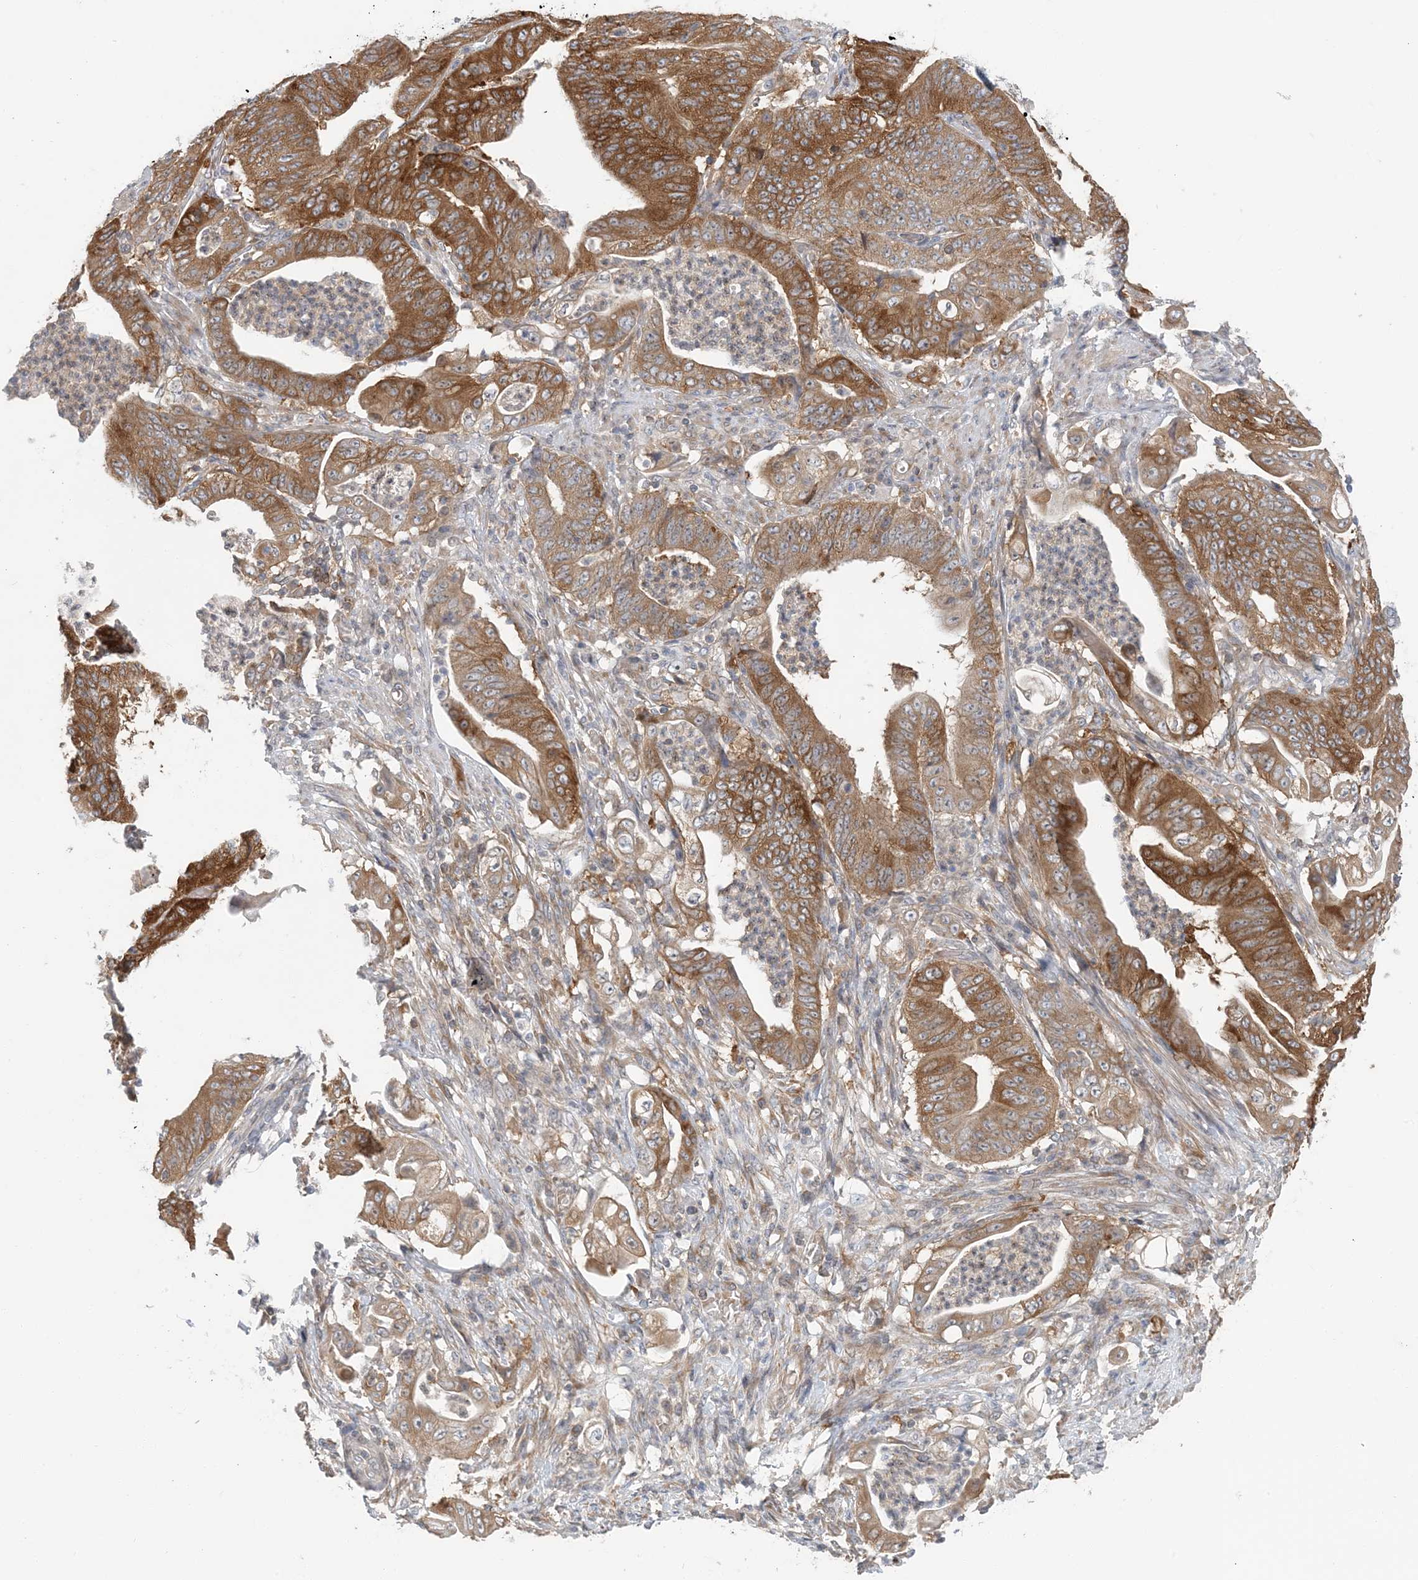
{"staining": {"intensity": "strong", "quantity": ">75%", "location": "cytoplasmic/membranous"}, "tissue": "stomach cancer", "cell_type": "Tumor cells", "image_type": "cancer", "snomed": [{"axis": "morphology", "description": "Adenocarcinoma, NOS"}, {"axis": "topography", "description": "Stomach"}], "caption": "Tumor cells exhibit high levels of strong cytoplasmic/membranous positivity in about >75% of cells in stomach adenocarcinoma.", "gene": "ATP13A2", "patient": {"sex": "female", "age": 73}}